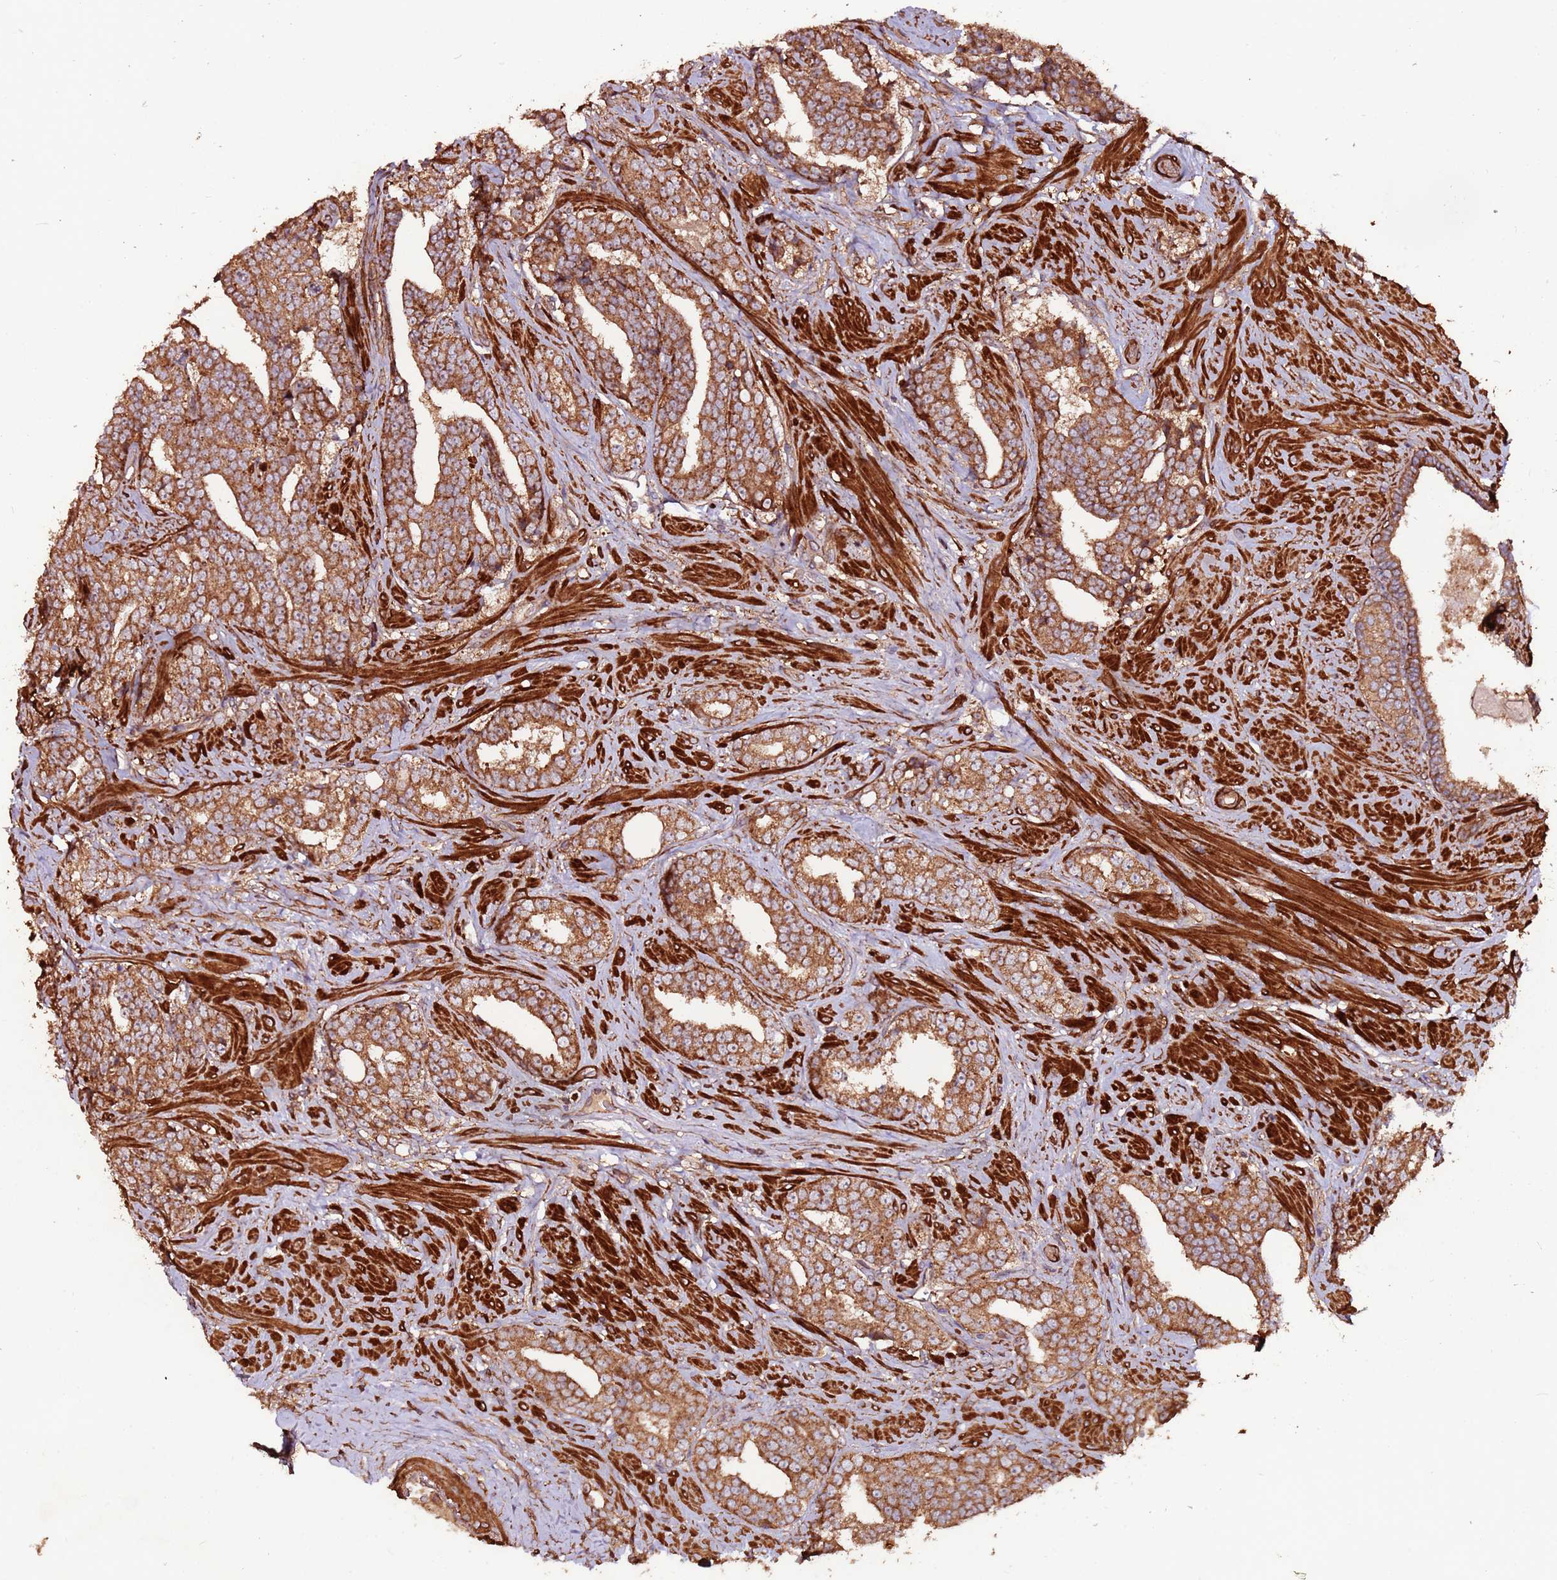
{"staining": {"intensity": "moderate", "quantity": ">75%", "location": "cytoplasmic/membranous"}, "tissue": "prostate cancer", "cell_type": "Tumor cells", "image_type": "cancer", "snomed": [{"axis": "morphology", "description": "Adenocarcinoma, High grade"}, {"axis": "topography", "description": "Prostate"}], "caption": "Human prostate high-grade adenocarcinoma stained with a brown dye exhibits moderate cytoplasmic/membranous positive expression in about >75% of tumor cells.", "gene": "FAM186A", "patient": {"sex": "male", "age": 67}}